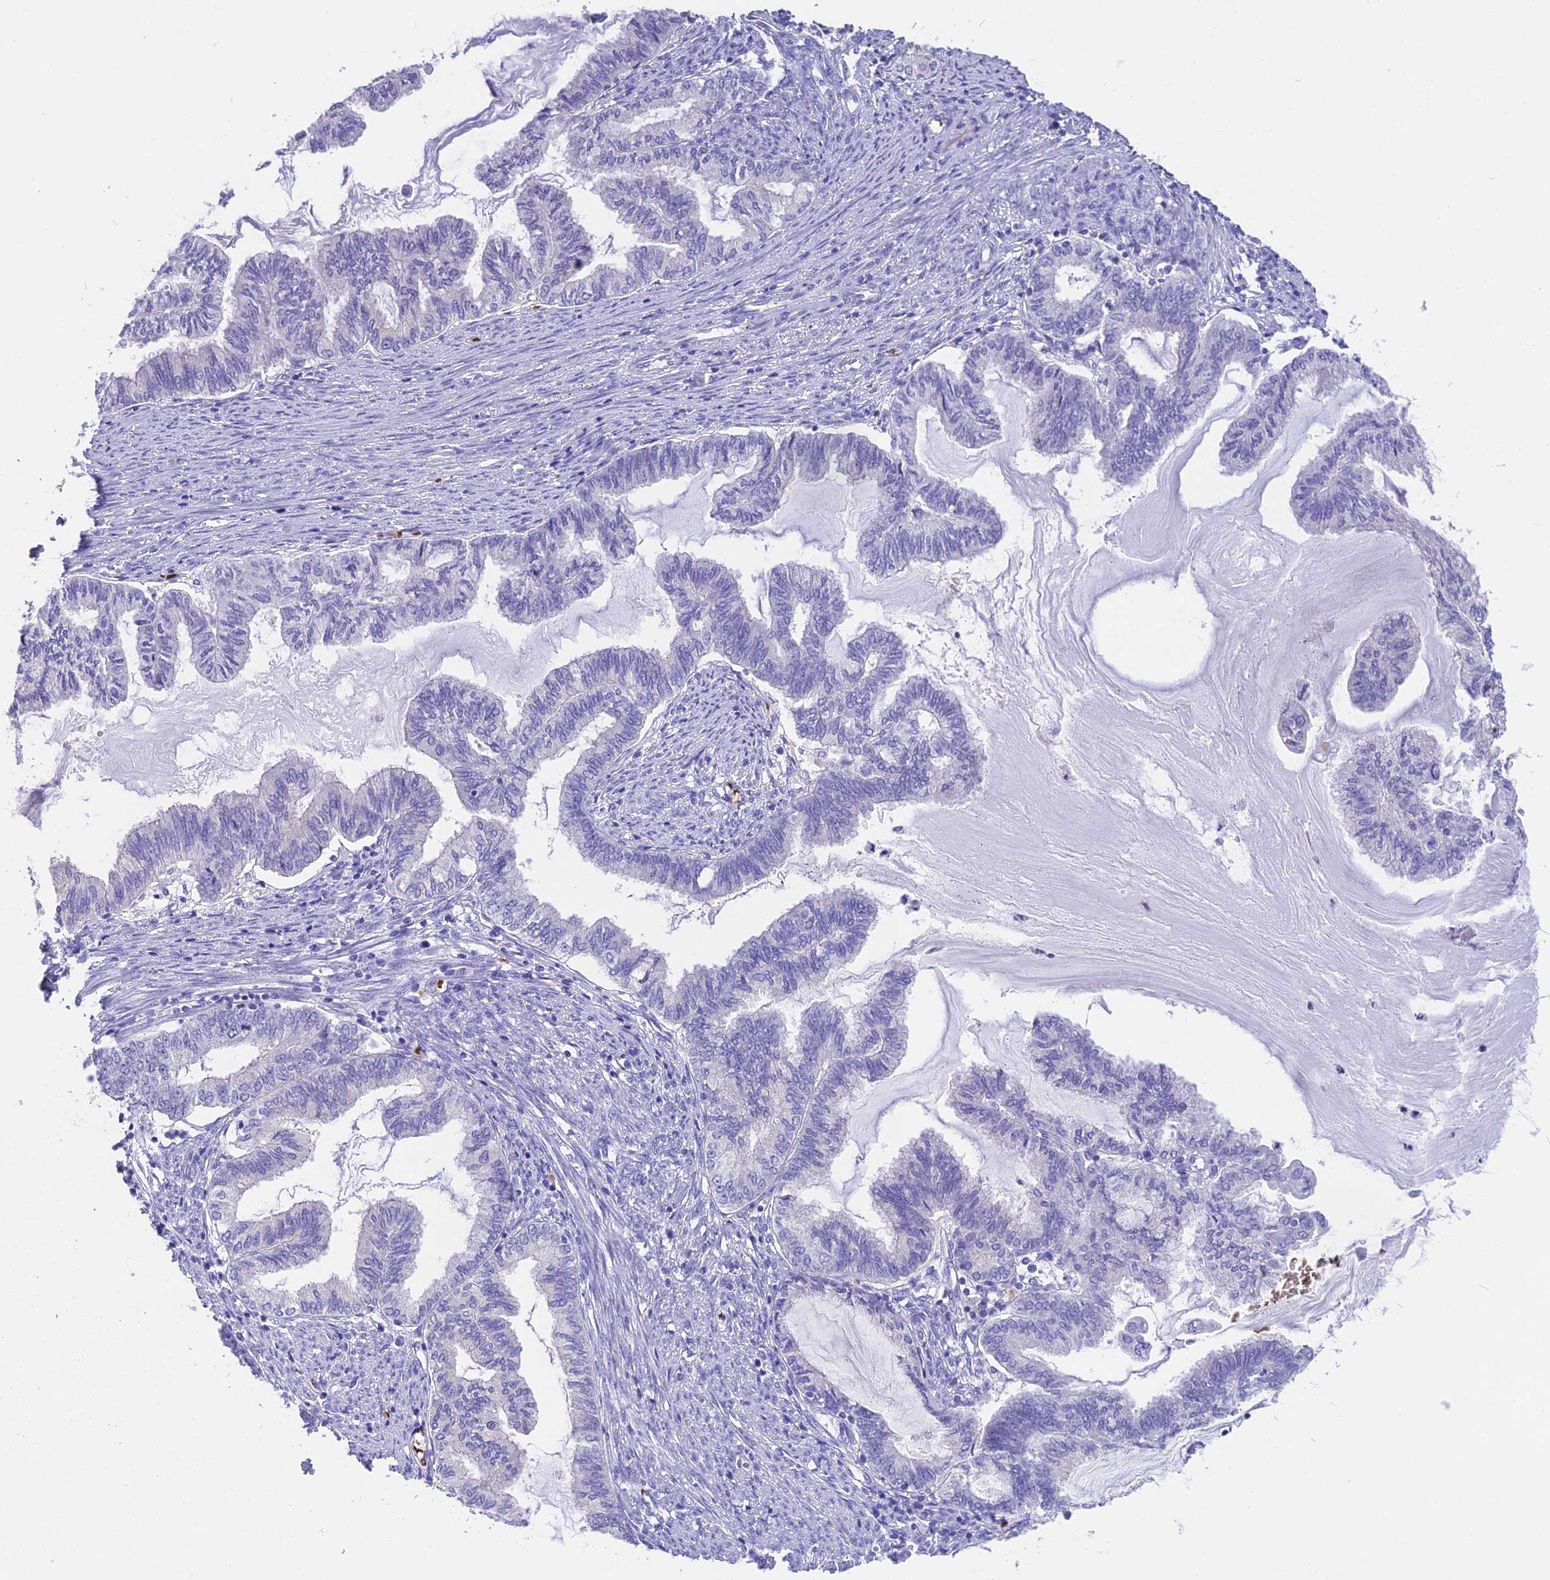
{"staining": {"intensity": "negative", "quantity": "none", "location": "none"}, "tissue": "endometrial cancer", "cell_type": "Tumor cells", "image_type": "cancer", "snomed": [{"axis": "morphology", "description": "Adenocarcinoma, NOS"}, {"axis": "topography", "description": "Endometrium"}], "caption": "Human endometrial cancer stained for a protein using immunohistochemistry reveals no staining in tumor cells.", "gene": "TNNC2", "patient": {"sex": "female", "age": 86}}